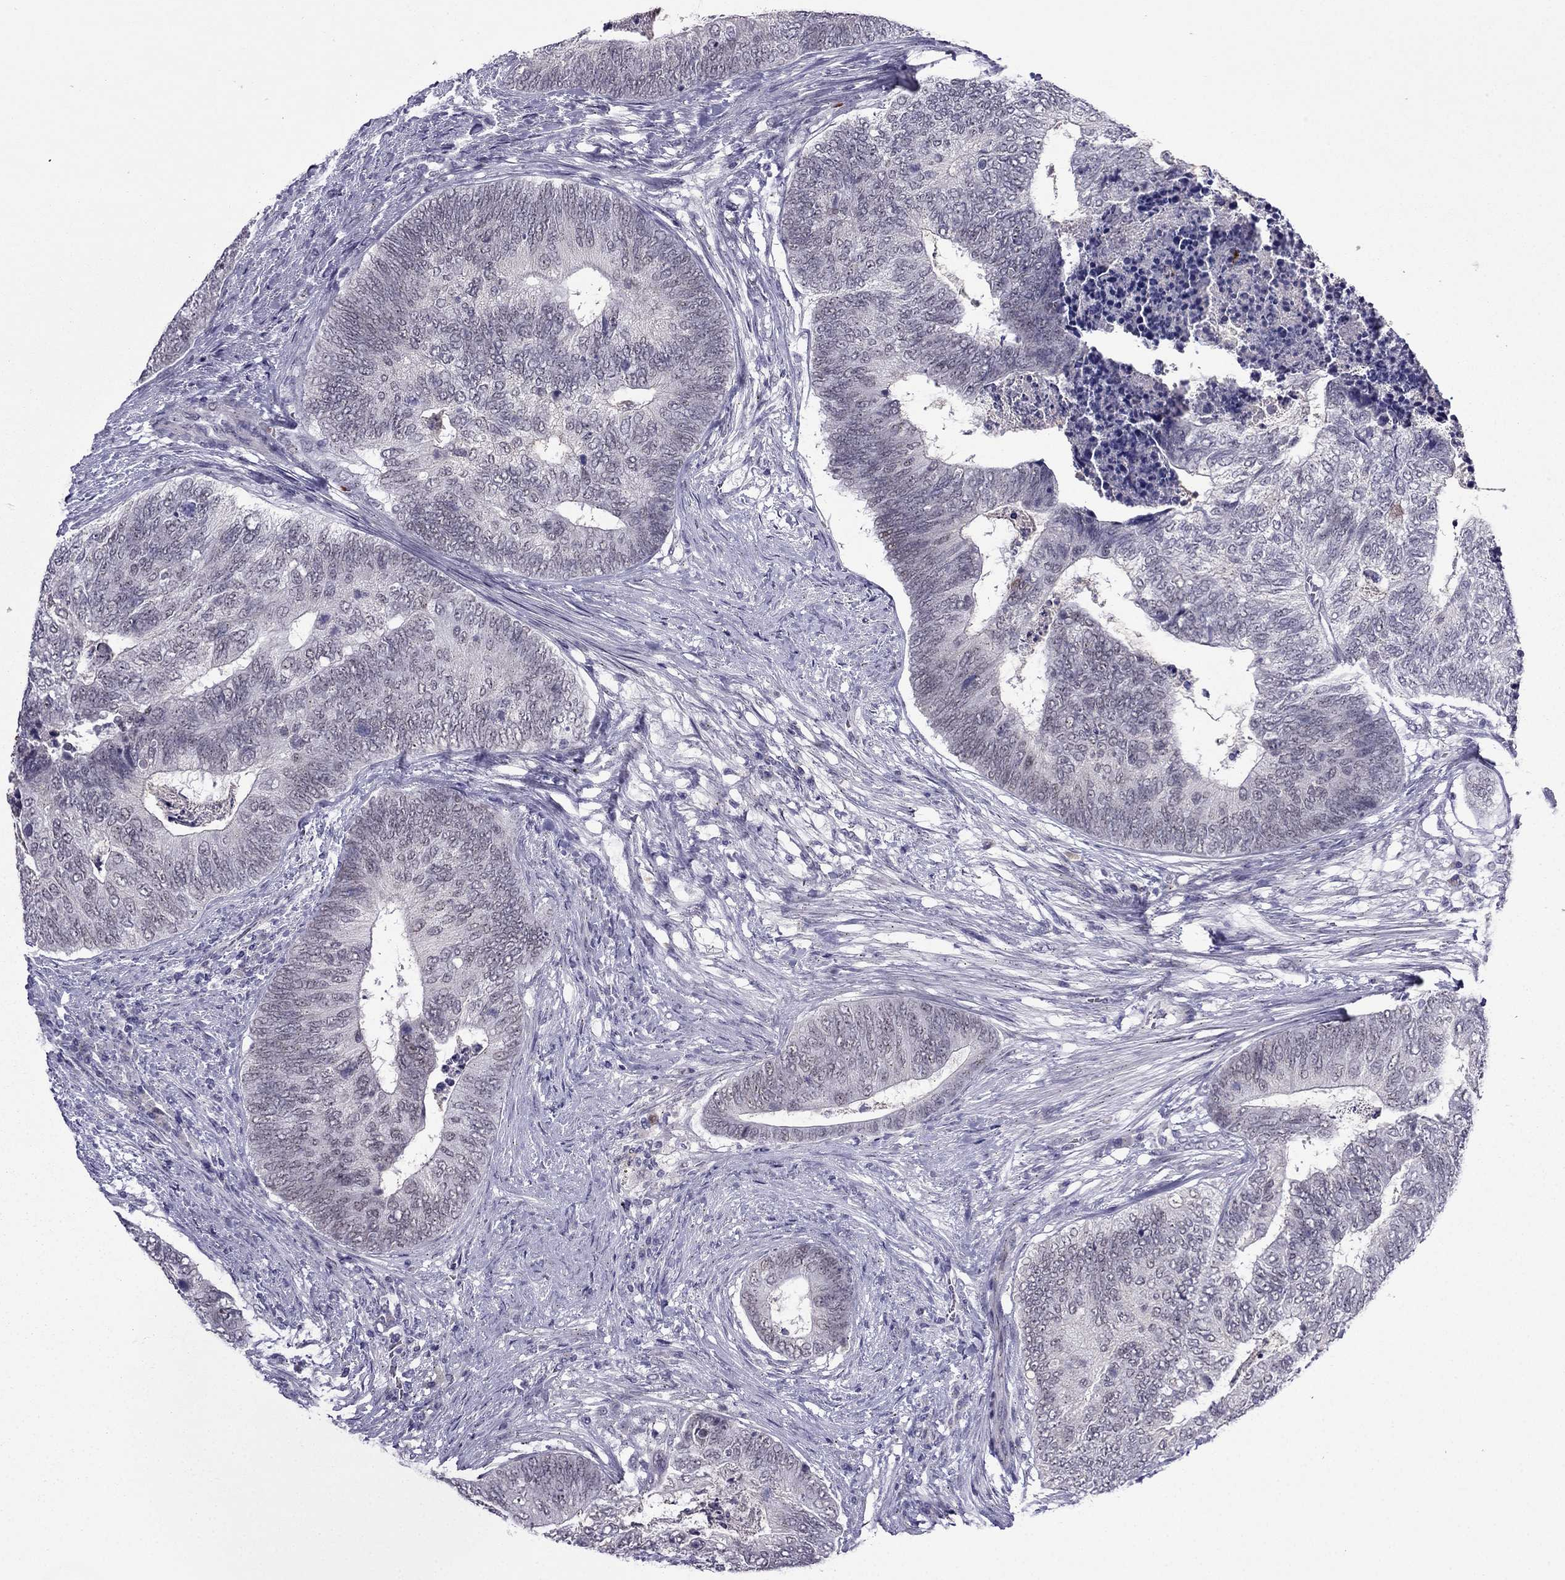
{"staining": {"intensity": "negative", "quantity": "none", "location": "none"}, "tissue": "colorectal cancer", "cell_type": "Tumor cells", "image_type": "cancer", "snomed": [{"axis": "morphology", "description": "Adenocarcinoma, NOS"}, {"axis": "topography", "description": "Colon"}], "caption": "A photomicrograph of human adenocarcinoma (colorectal) is negative for staining in tumor cells. (Immunohistochemistry, brightfield microscopy, high magnification).", "gene": "MYBPH", "patient": {"sex": "female", "age": 67}}